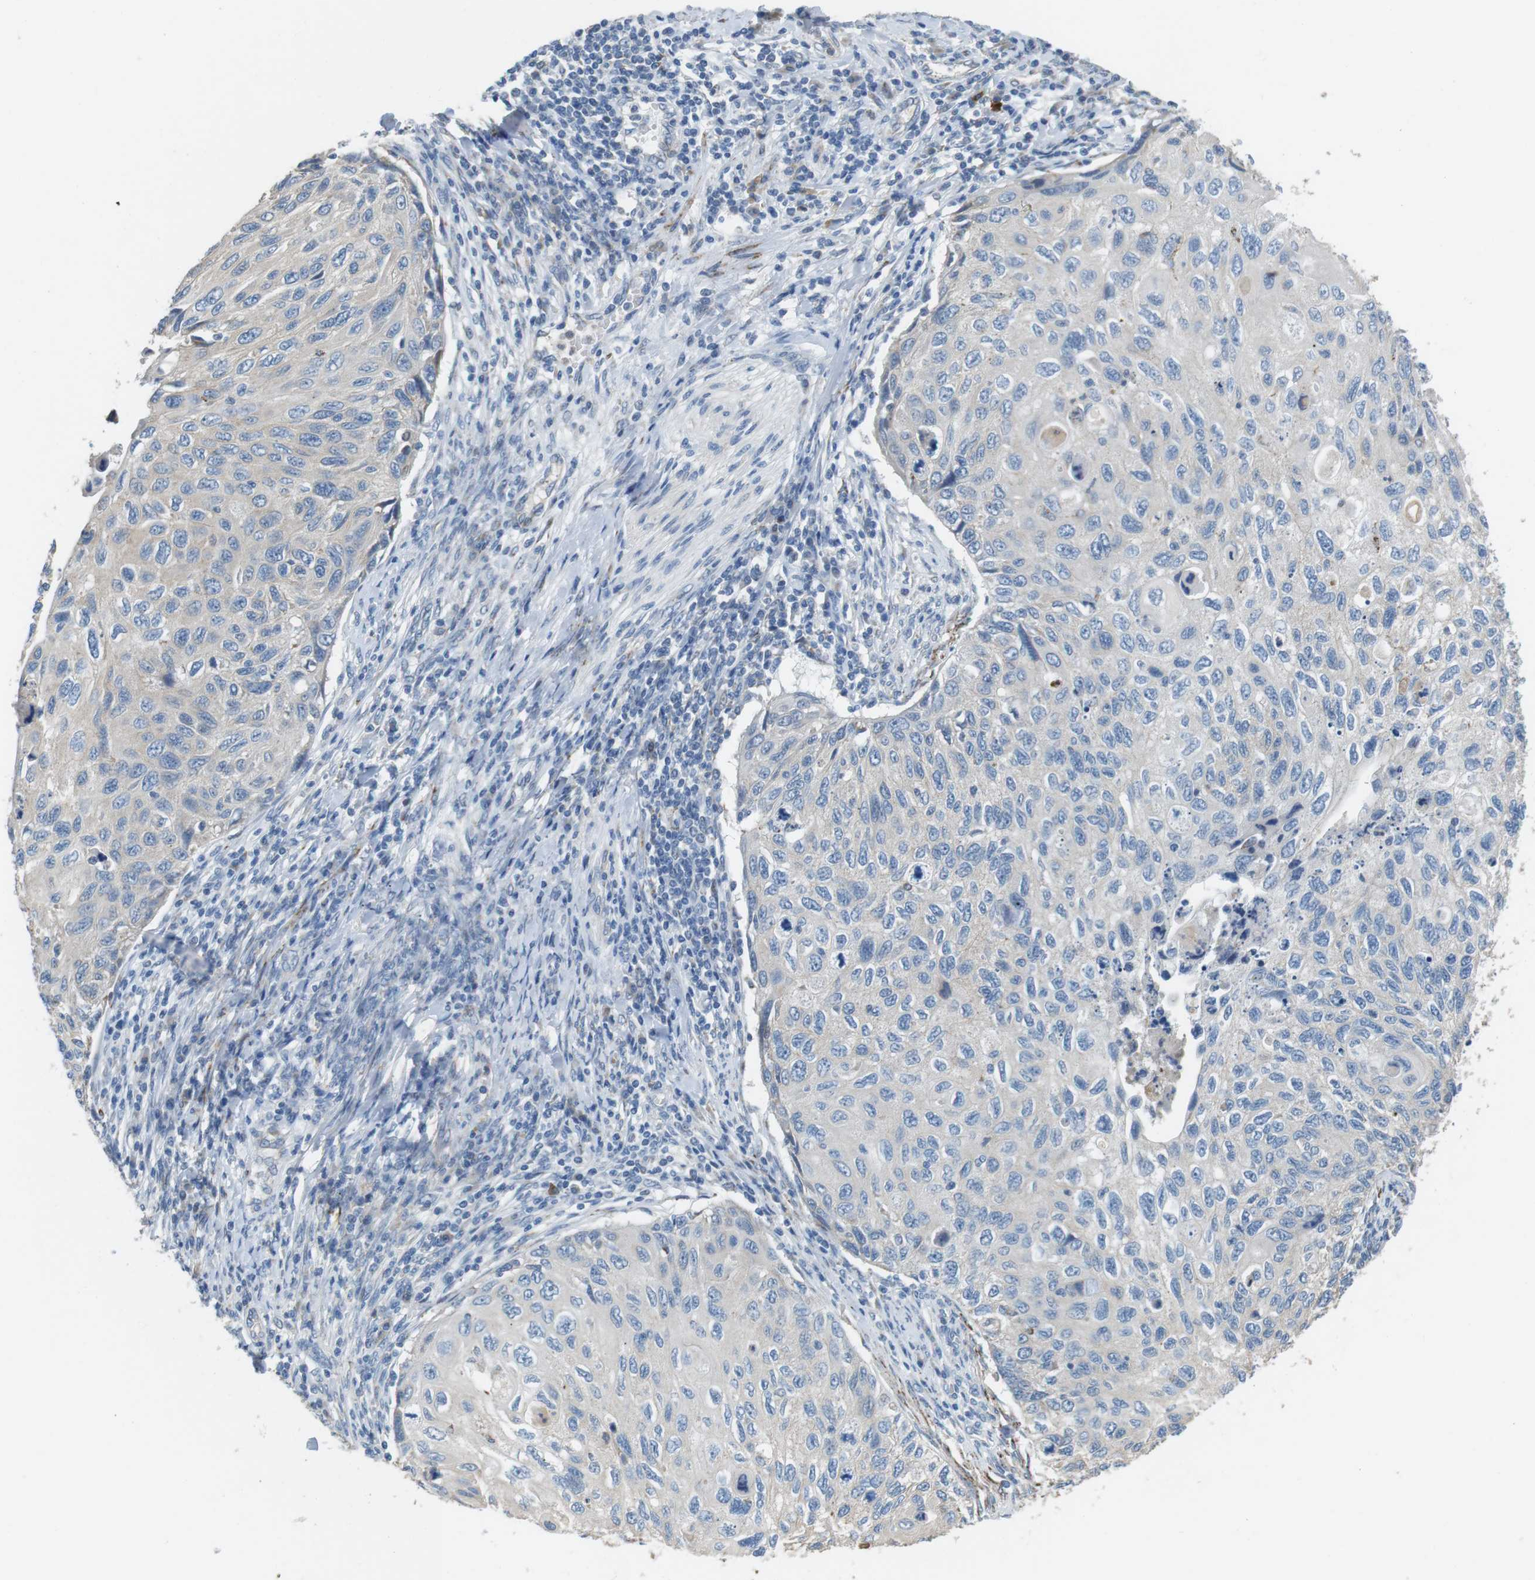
{"staining": {"intensity": "negative", "quantity": "none", "location": "none"}, "tissue": "cervical cancer", "cell_type": "Tumor cells", "image_type": "cancer", "snomed": [{"axis": "morphology", "description": "Squamous cell carcinoma, NOS"}, {"axis": "topography", "description": "Cervix"}], "caption": "Human cervical cancer (squamous cell carcinoma) stained for a protein using immunohistochemistry reveals no staining in tumor cells.", "gene": "CD300E", "patient": {"sex": "female", "age": 70}}